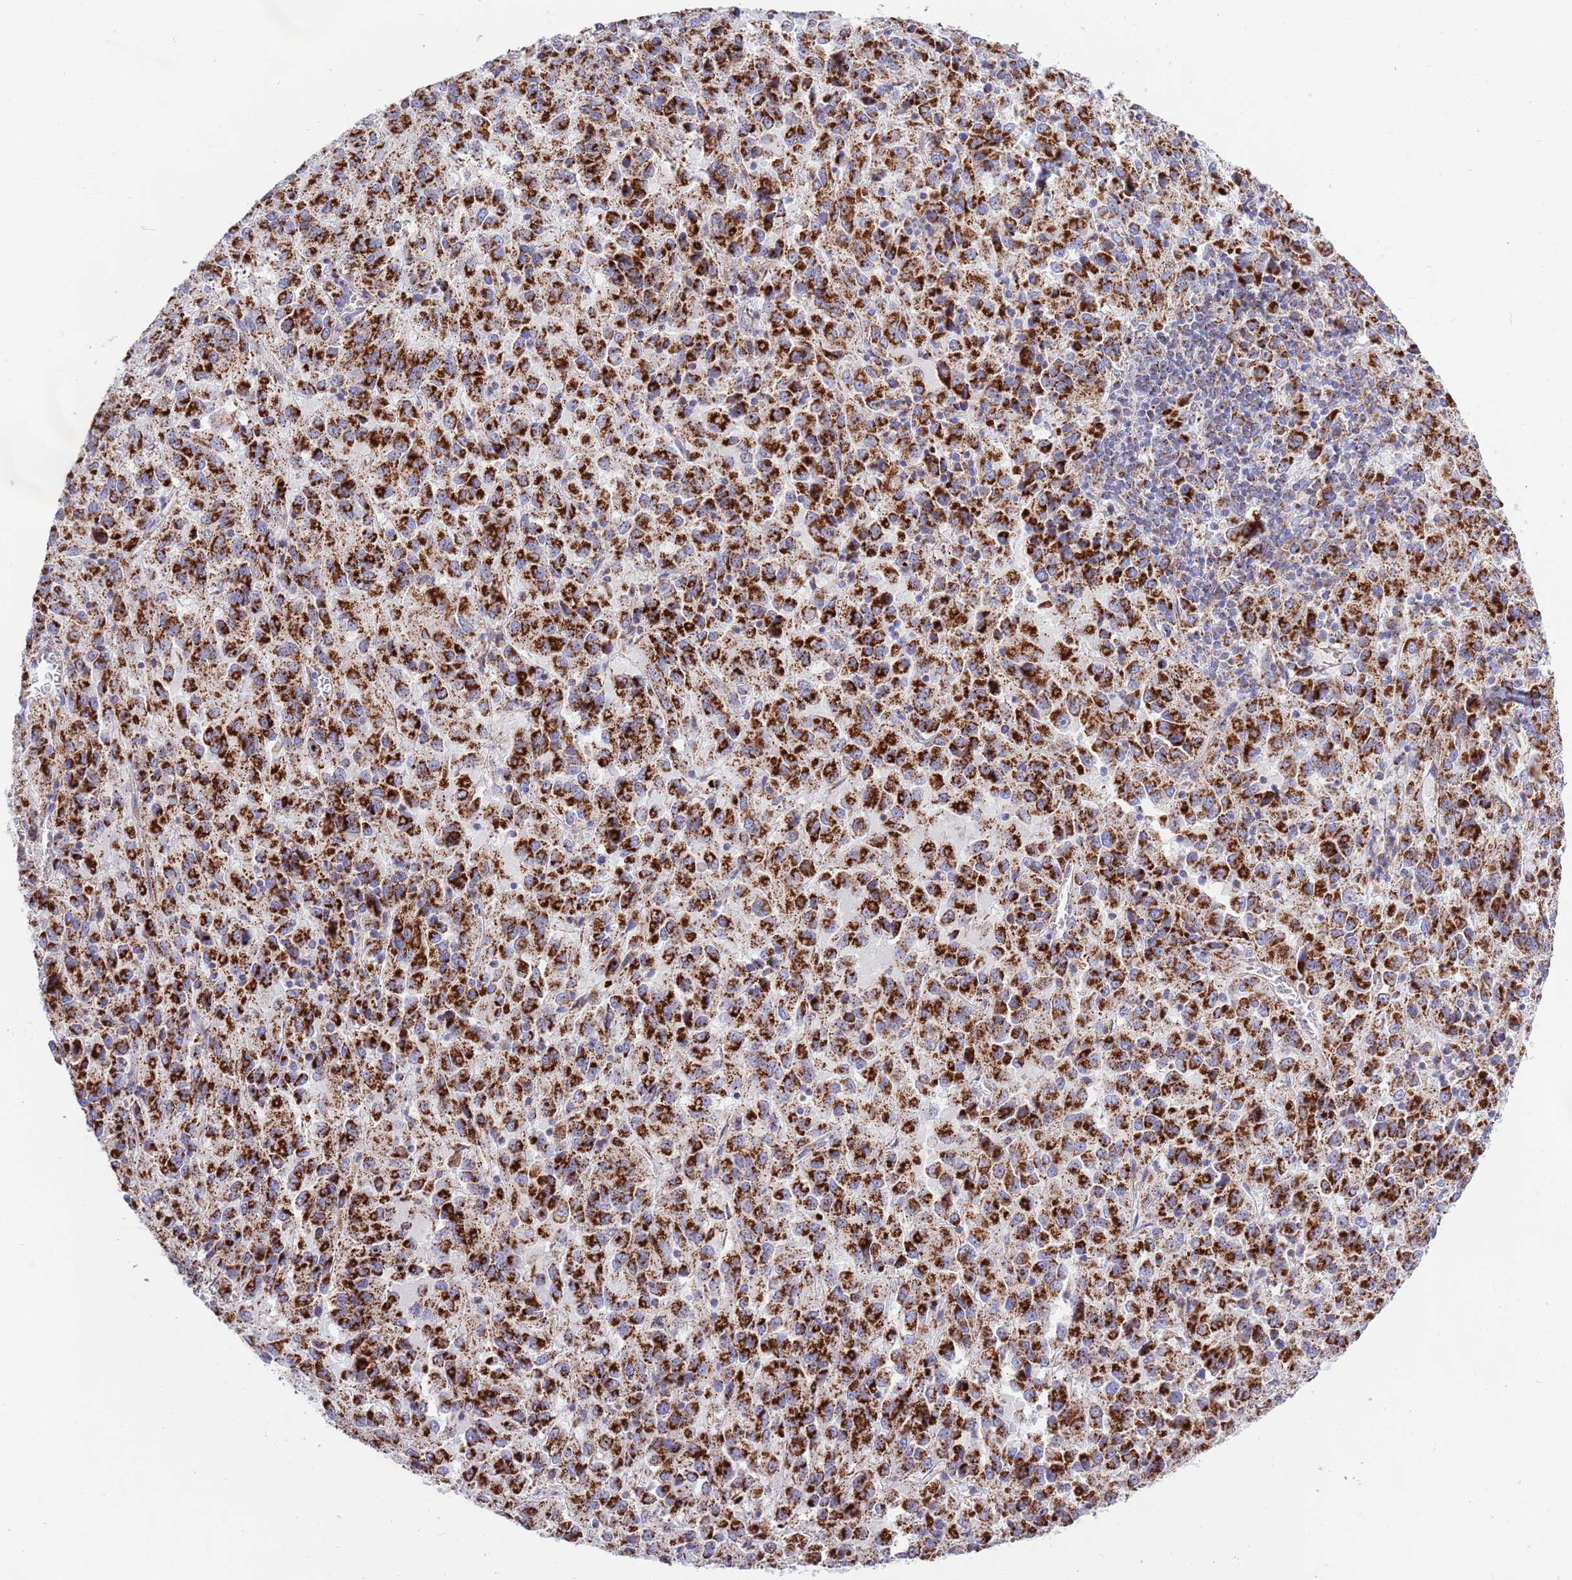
{"staining": {"intensity": "strong", "quantity": ">75%", "location": "cytoplasmic/membranous"}, "tissue": "melanoma", "cell_type": "Tumor cells", "image_type": "cancer", "snomed": [{"axis": "morphology", "description": "Malignant melanoma, Metastatic site"}, {"axis": "topography", "description": "Lung"}], "caption": "A brown stain shows strong cytoplasmic/membranous expression of a protein in human melanoma tumor cells.", "gene": "EMC8", "patient": {"sex": "male", "age": 64}}